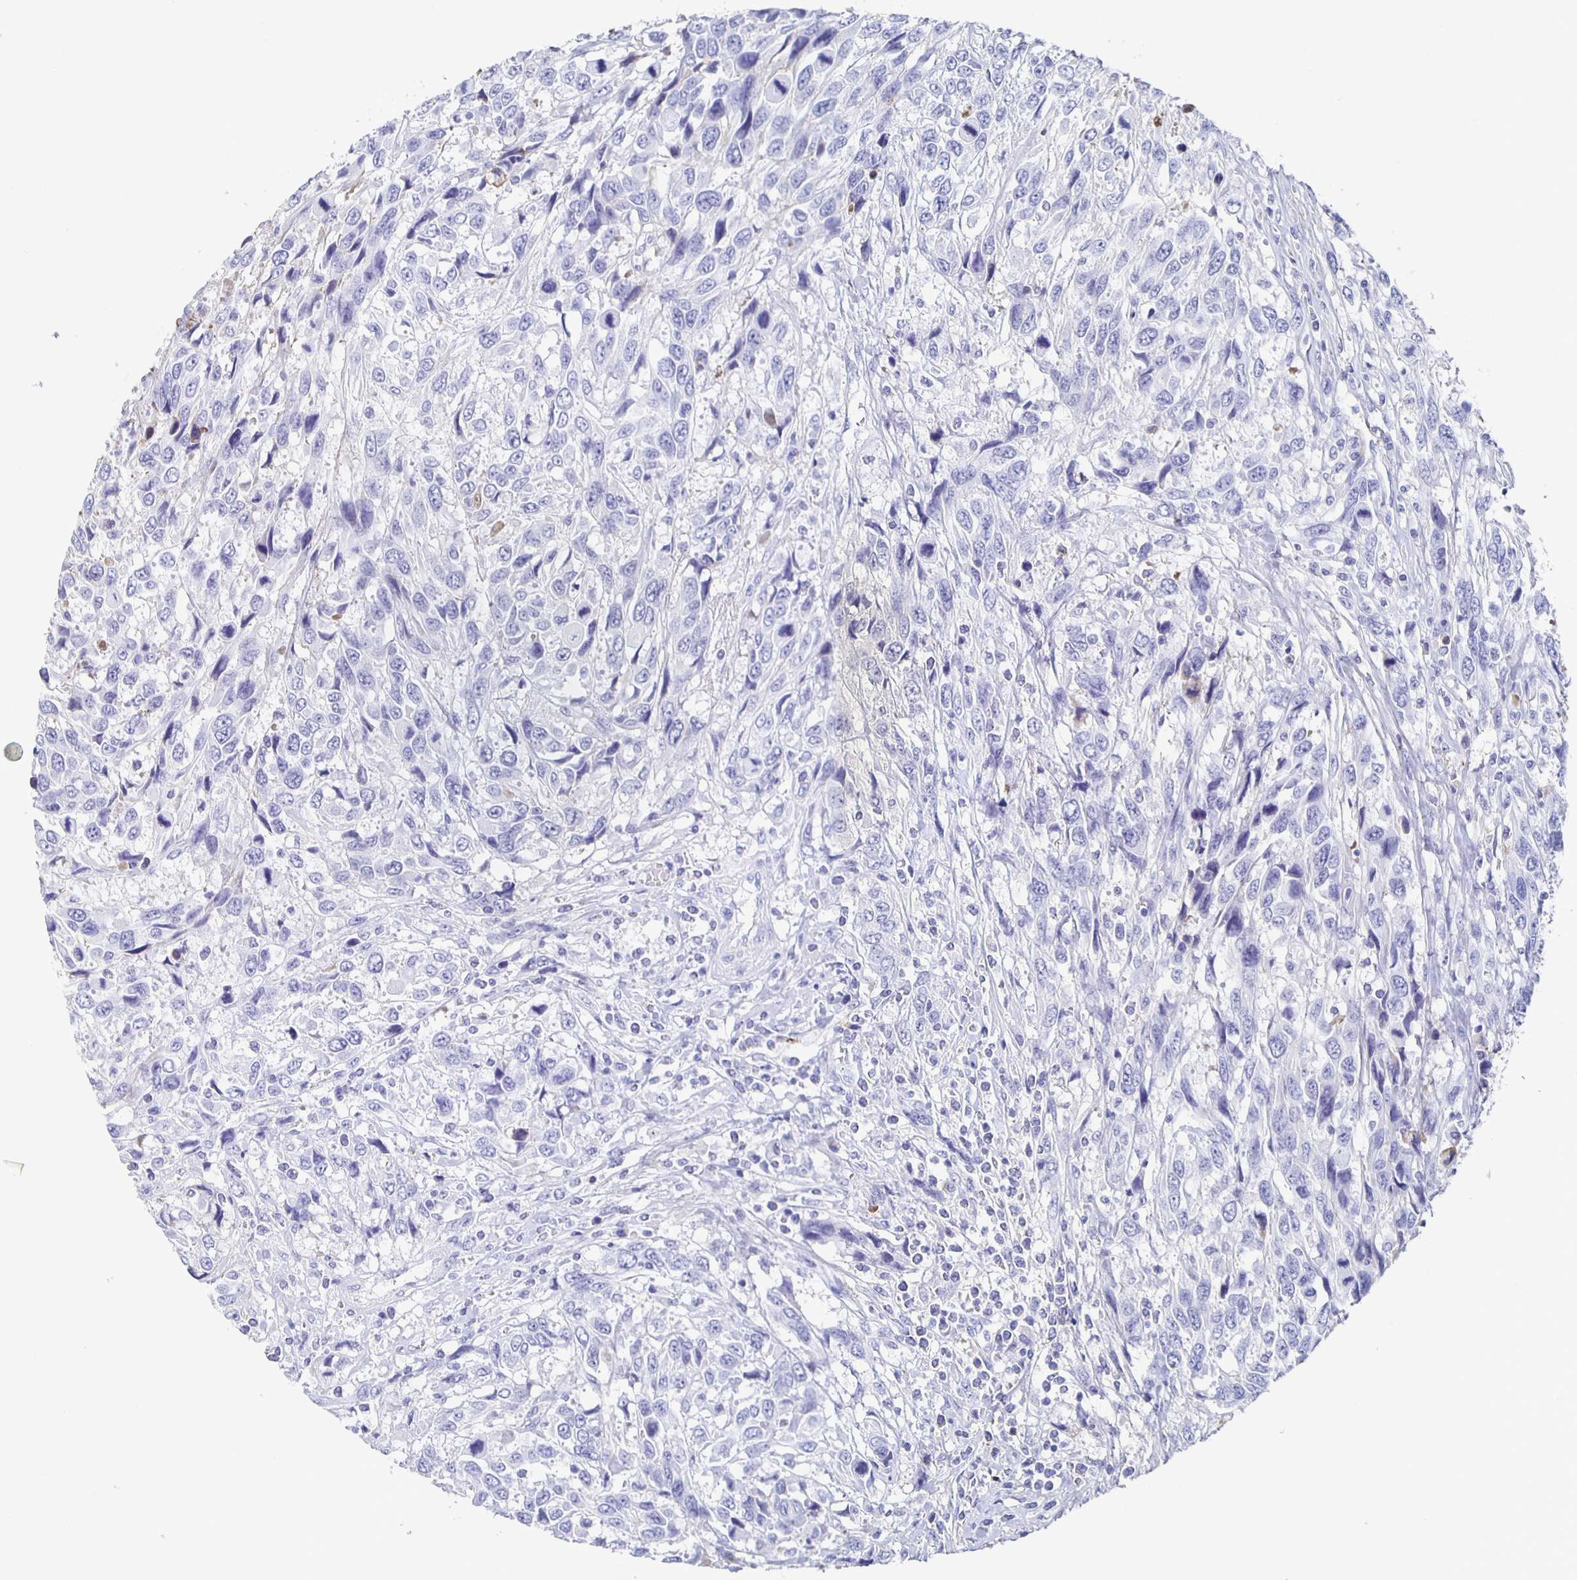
{"staining": {"intensity": "negative", "quantity": "none", "location": "none"}, "tissue": "urothelial cancer", "cell_type": "Tumor cells", "image_type": "cancer", "snomed": [{"axis": "morphology", "description": "Urothelial carcinoma, High grade"}, {"axis": "topography", "description": "Urinary bladder"}], "caption": "Urothelial carcinoma (high-grade) was stained to show a protein in brown. There is no significant staining in tumor cells.", "gene": "FGA", "patient": {"sex": "female", "age": 70}}